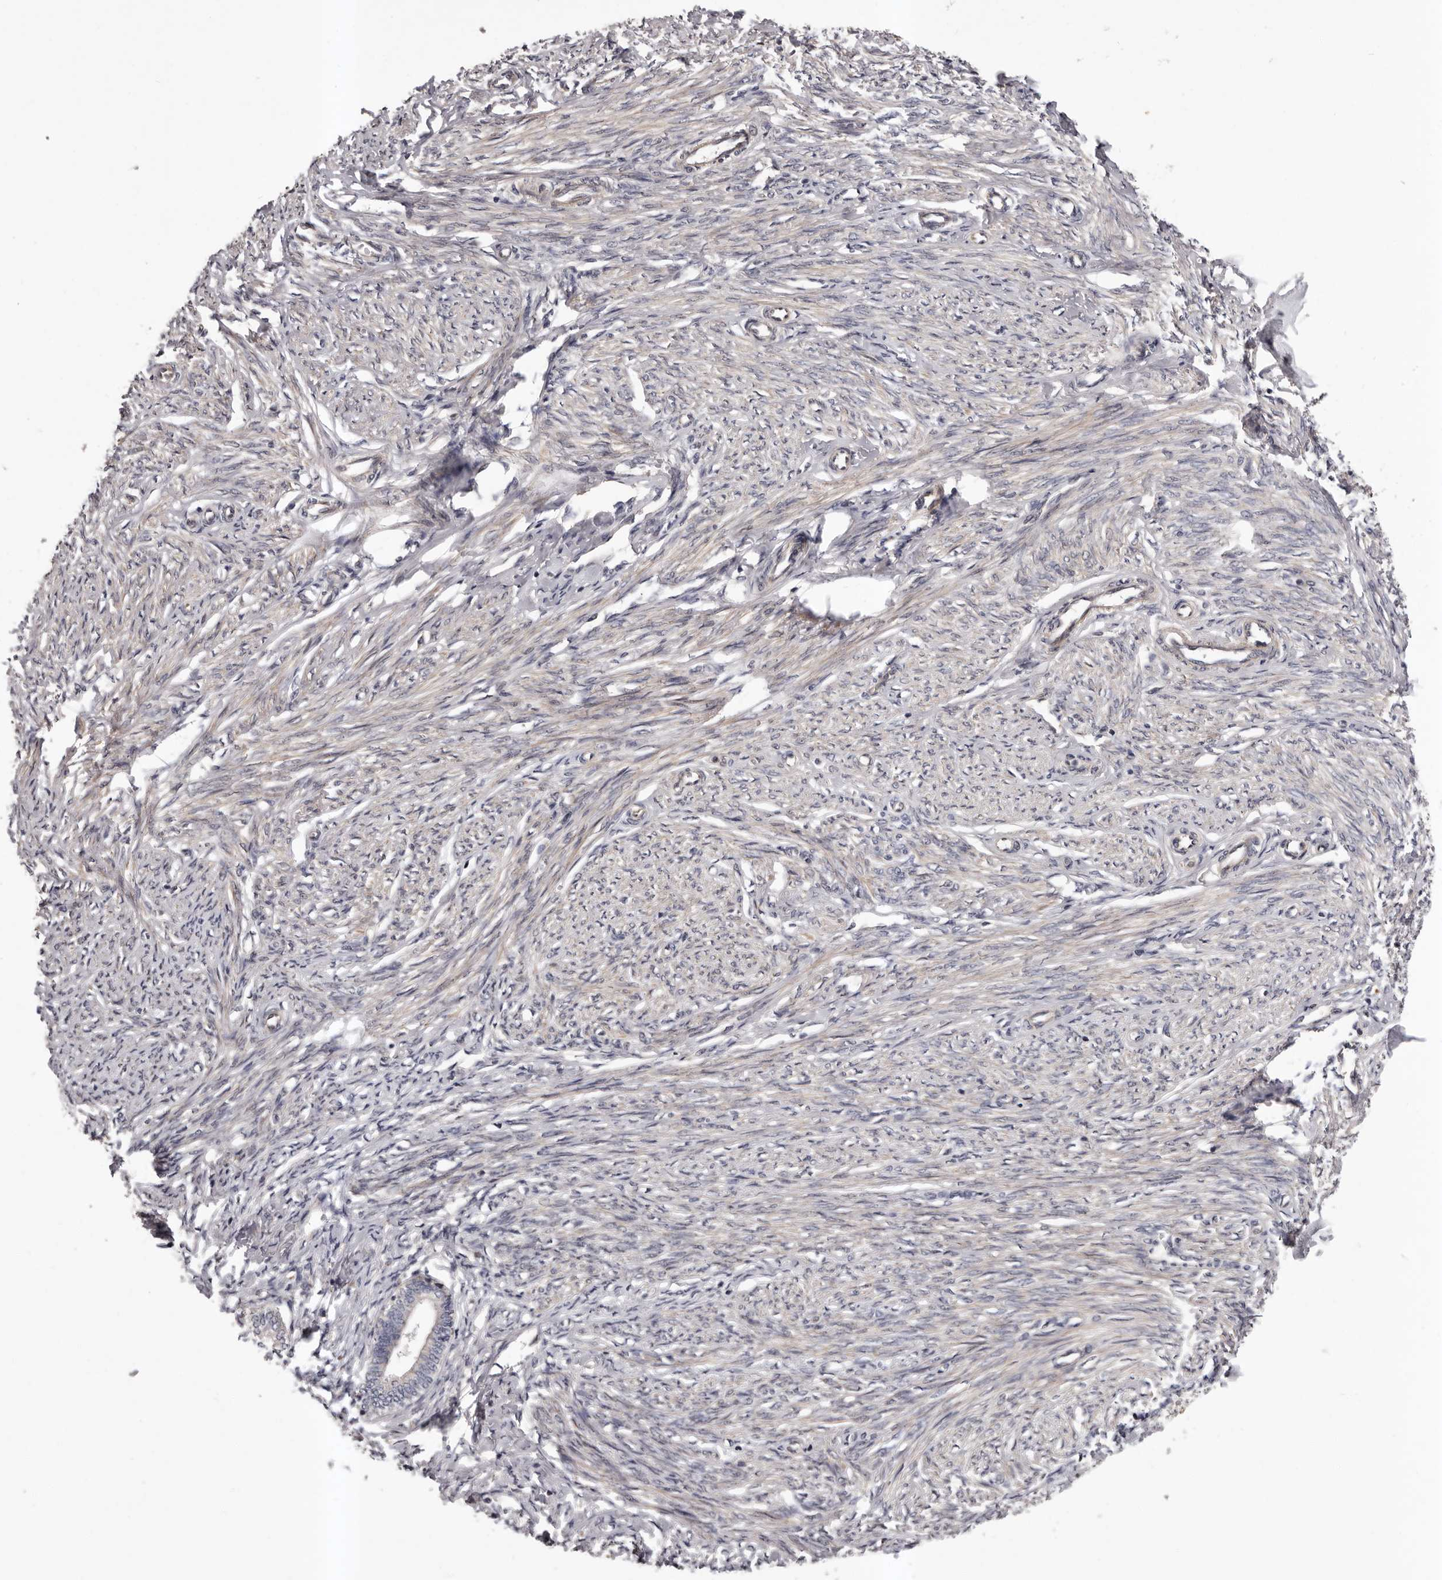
{"staining": {"intensity": "weak", "quantity": "25%-75%", "location": "cytoplasmic/membranous"}, "tissue": "endometrium", "cell_type": "Cells in endometrial stroma", "image_type": "normal", "snomed": [{"axis": "morphology", "description": "Normal tissue, NOS"}, {"axis": "topography", "description": "Endometrium"}], "caption": "Protein expression analysis of benign endometrium shows weak cytoplasmic/membranous expression in about 25%-75% of cells in endometrial stroma.", "gene": "PRKD1", "patient": {"sex": "female", "age": 72}}